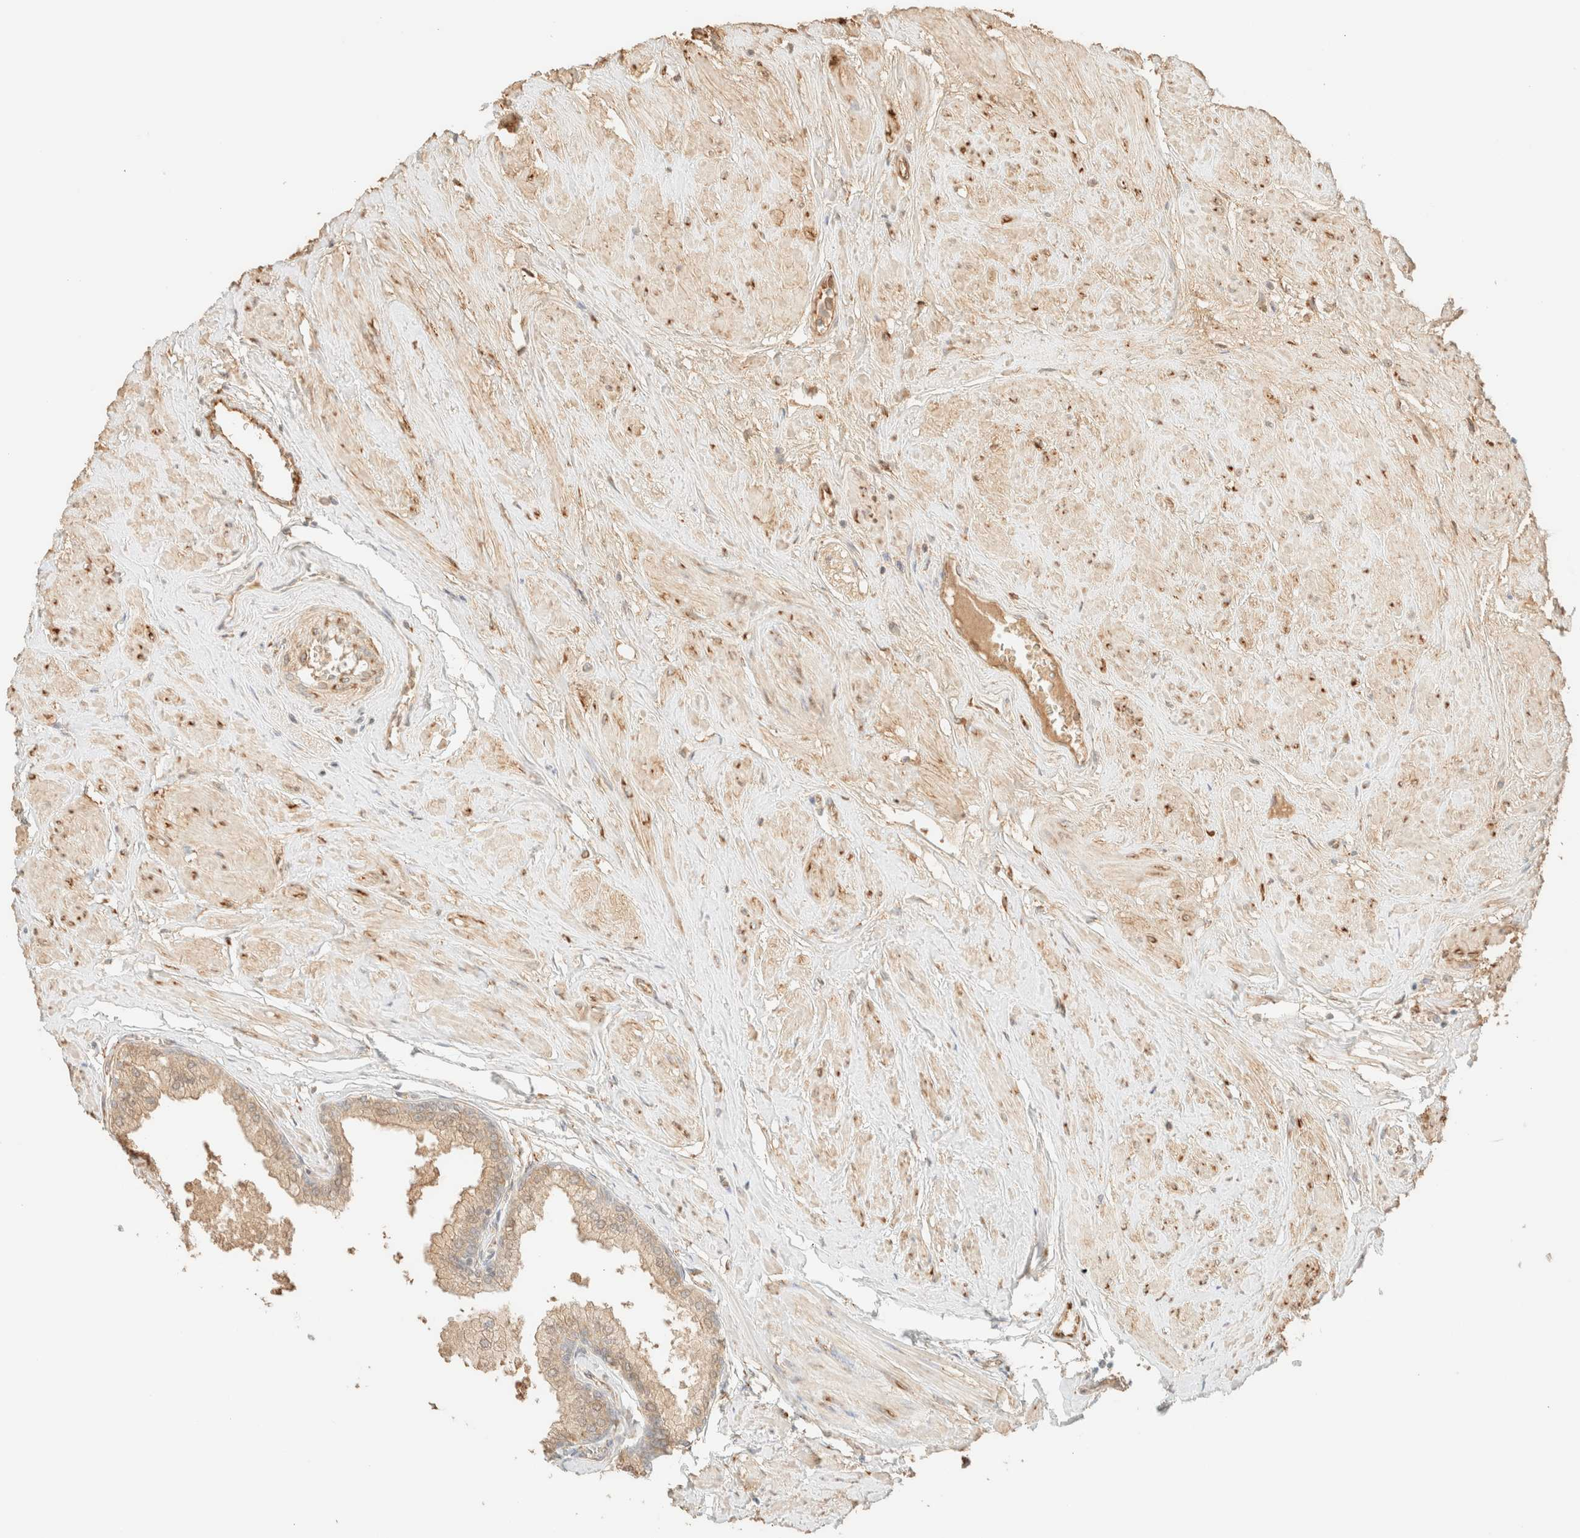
{"staining": {"intensity": "weak", "quantity": "<25%", "location": "cytoplasmic/membranous"}, "tissue": "seminal vesicle", "cell_type": "Glandular cells", "image_type": "normal", "snomed": [{"axis": "morphology", "description": "Normal tissue, NOS"}, {"axis": "topography", "description": "Prostate"}, {"axis": "topography", "description": "Seminal veicle"}], "caption": "Immunohistochemistry (IHC) image of unremarkable human seminal vesicle stained for a protein (brown), which reveals no positivity in glandular cells.", "gene": "SPARCL1", "patient": {"sex": "male", "age": 60}}